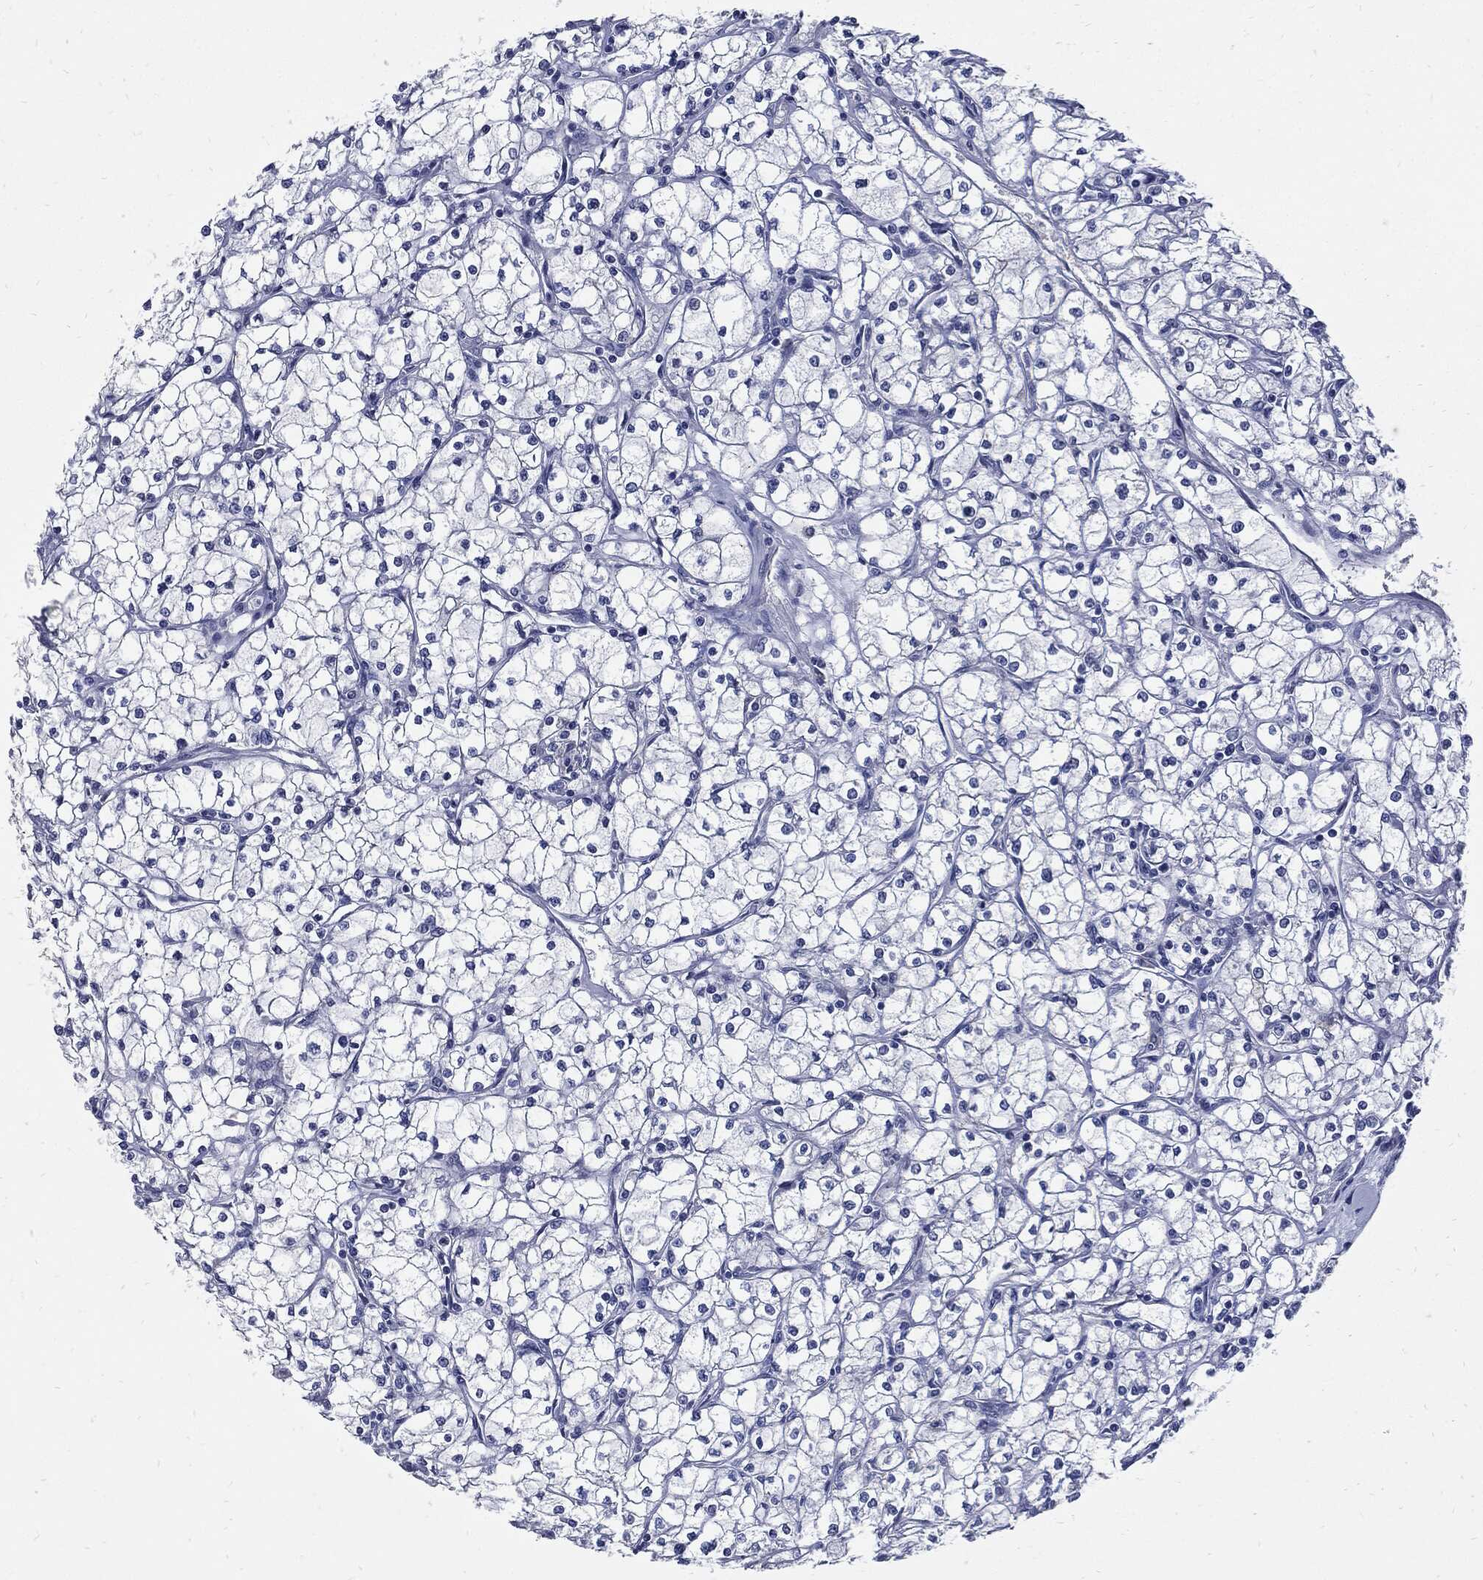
{"staining": {"intensity": "negative", "quantity": "none", "location": "none"}, "tissue": "renal cancer", "cell_type": "Tumor cells", "image_type": "cancer", "snomed": [{"axis": "morphology", "description": "Adenocarcinoma, NOS"}, {"axis": "topography", "description": "Kidney"}], "caption": "The histopathology image demonstrates no staining of tumor cells in renal adenocarcinoma.", "gene": "CPE", "patient": {"sex": "male", "age": 67}}